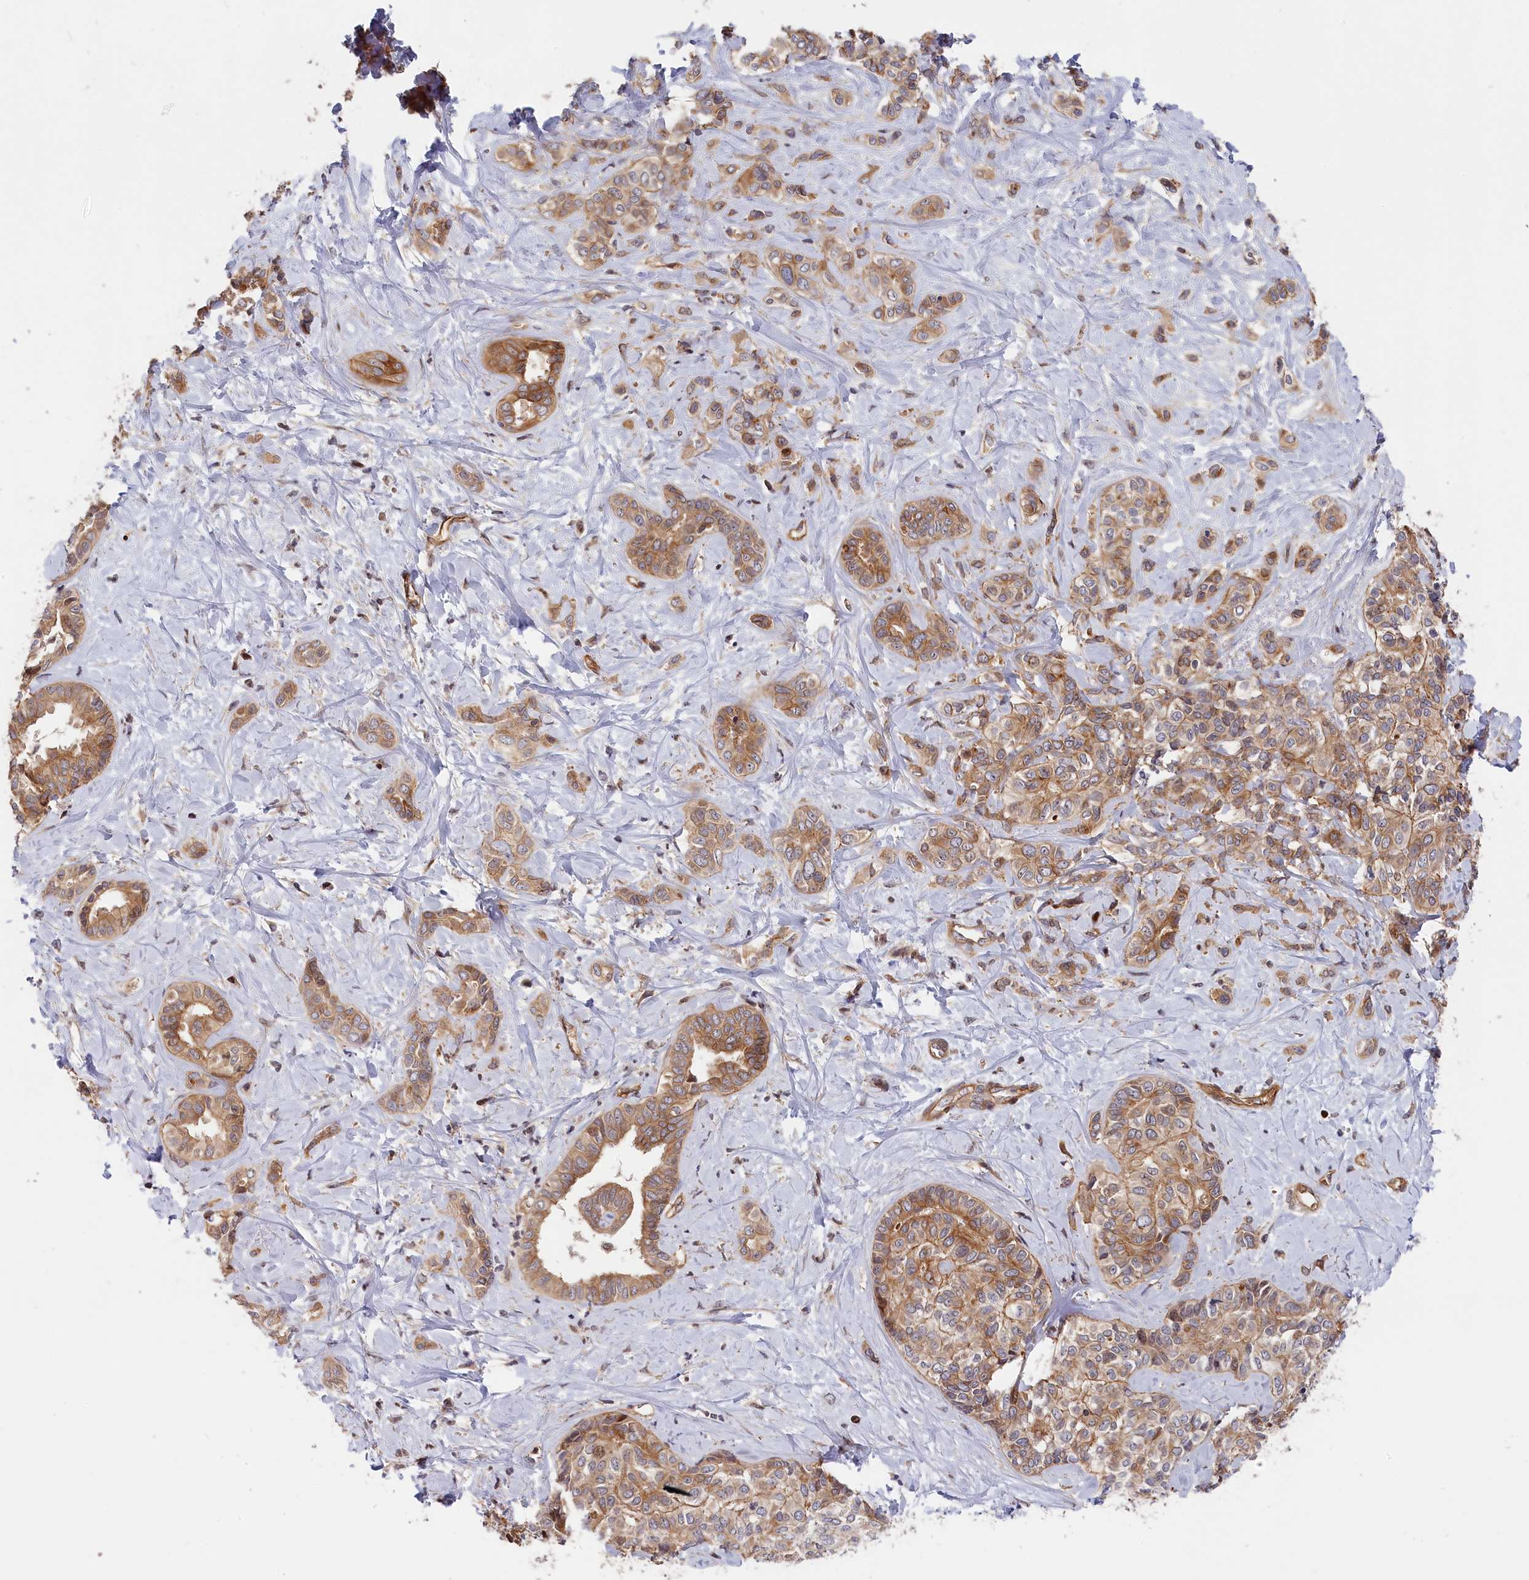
{"staining": {"intensity": "weak", "quantity": ">75%", "location": "cytoplasmic/membranous"}, "tissue": "liver cancer", "cell_type": "Tumor cells", "image_type": "cancer", "snomed": [{"axis": "morphology", "description": "Cholangiocarcinoma"}, {"axis": "topography", "description": "Liver"}], "caption": "Protein expression analysis of human liver cholangiocarcinoma reveals weak cytoplasmic/membranous staining in approximately >75% of tumor cells. The staining is performed using DAB (3,3'-diaminobenzidine) brown chromogen to label protein expression. The nuclei are counter-stained blue using hematoxylin.", "gene": "CEP44", "patient": {"sex": "female", "age": 77}}